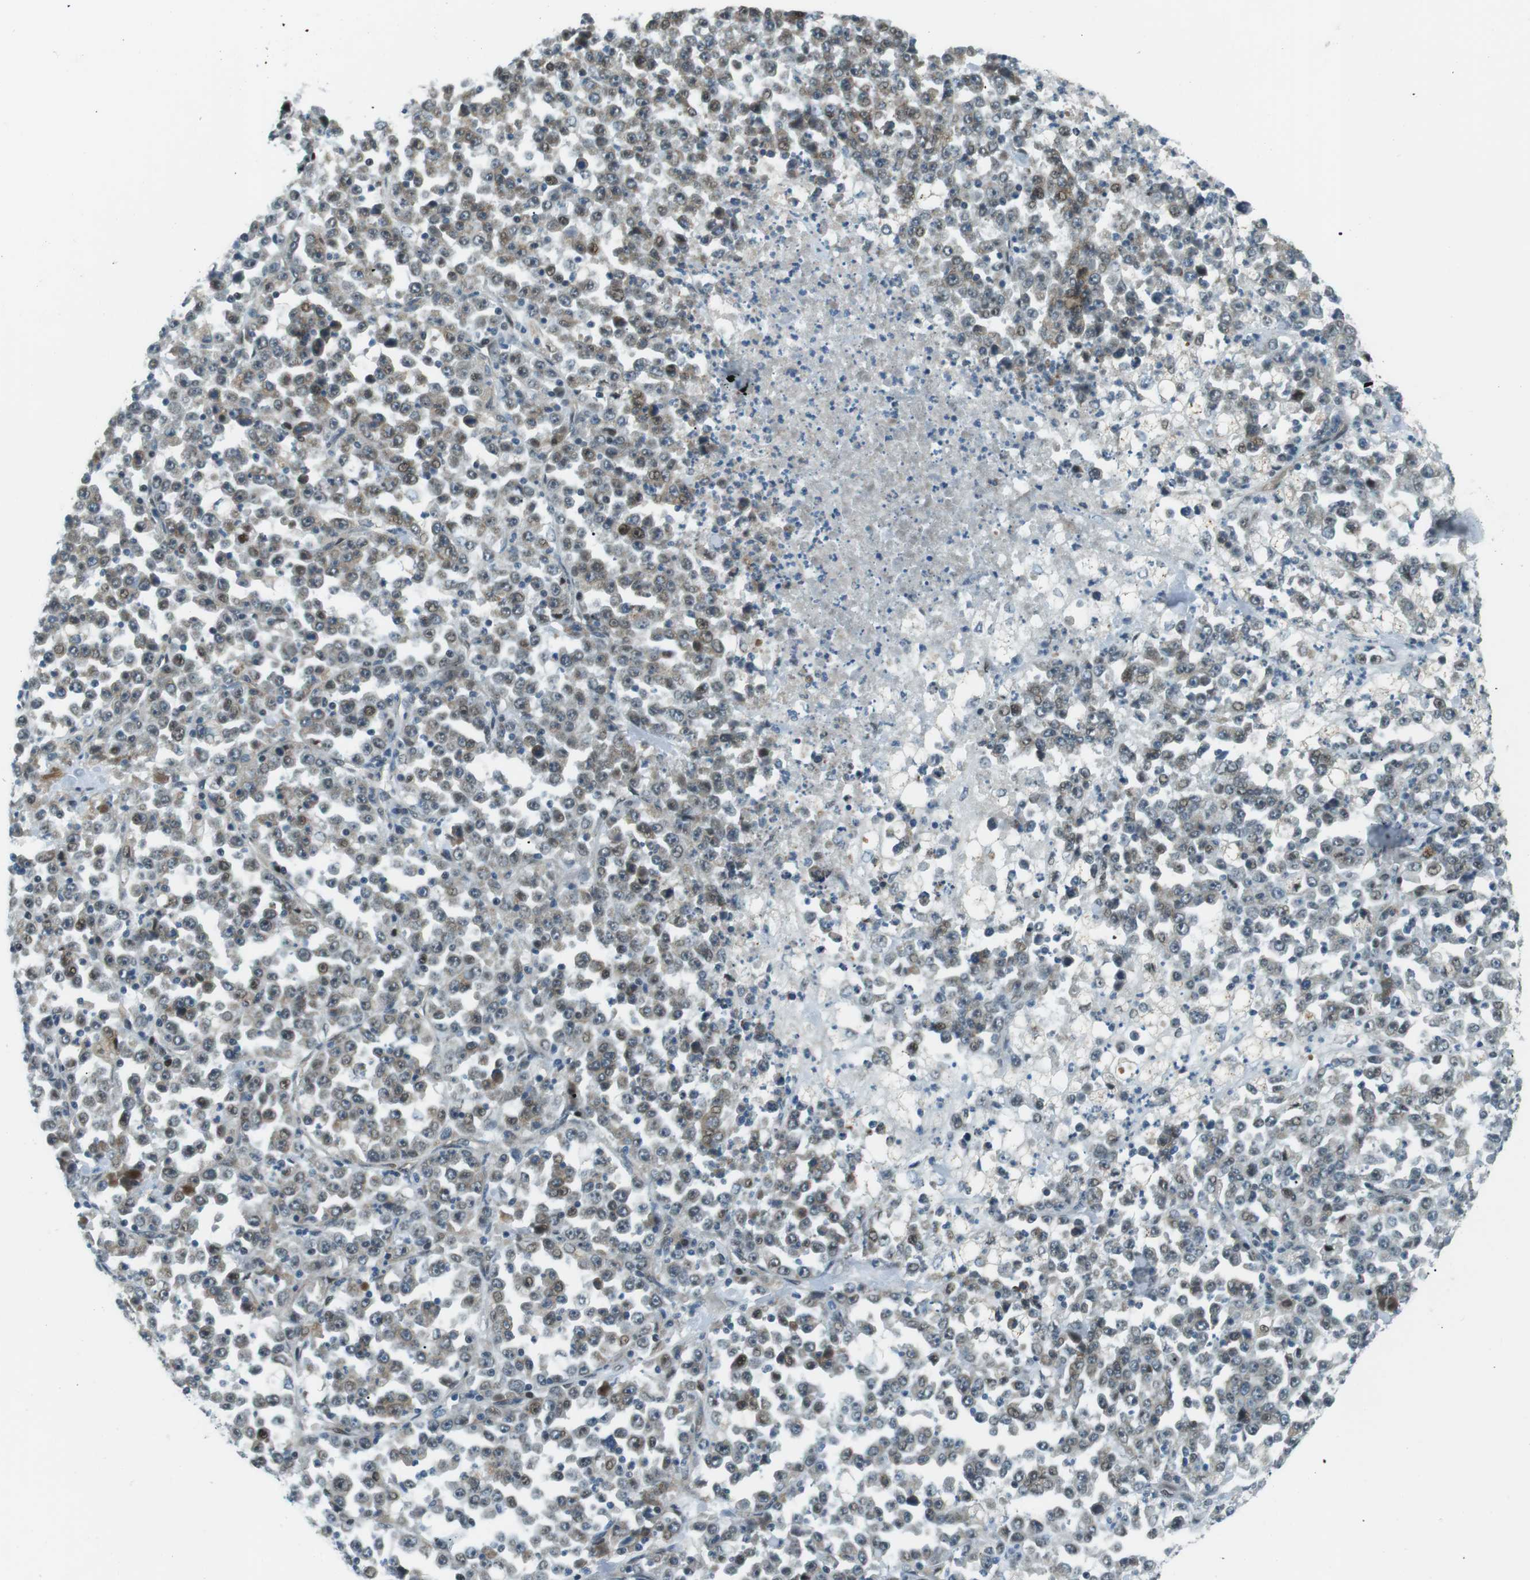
{"staining": {"intensity": "moderate", "quantity": "<25%", "location": "cytoplasmic/membranous,nuclear"}, "tissue": "stomach cancer", "cell_type": "Tumor cells", "image_type": "cancer", "snomed": [{"axis": "morphology", "description": "Normal tissue, NOS"}, {"axis": "morphology", "description": "Adenocarcinoma, NOS"}, {"axis": "topography", "description": "Stomach, upper"}, {"axis": "topography", "description": "Stomach"}], "caption": "Immunohistochemistry (IHC) of human stomach cancer demonstrates low levels of moderate cytoplasmic/membranous and nuclear staining in approximately <25% of tumor cells.", "gene": "PJA1", "patient": {"sex": "male", "age": 59}}